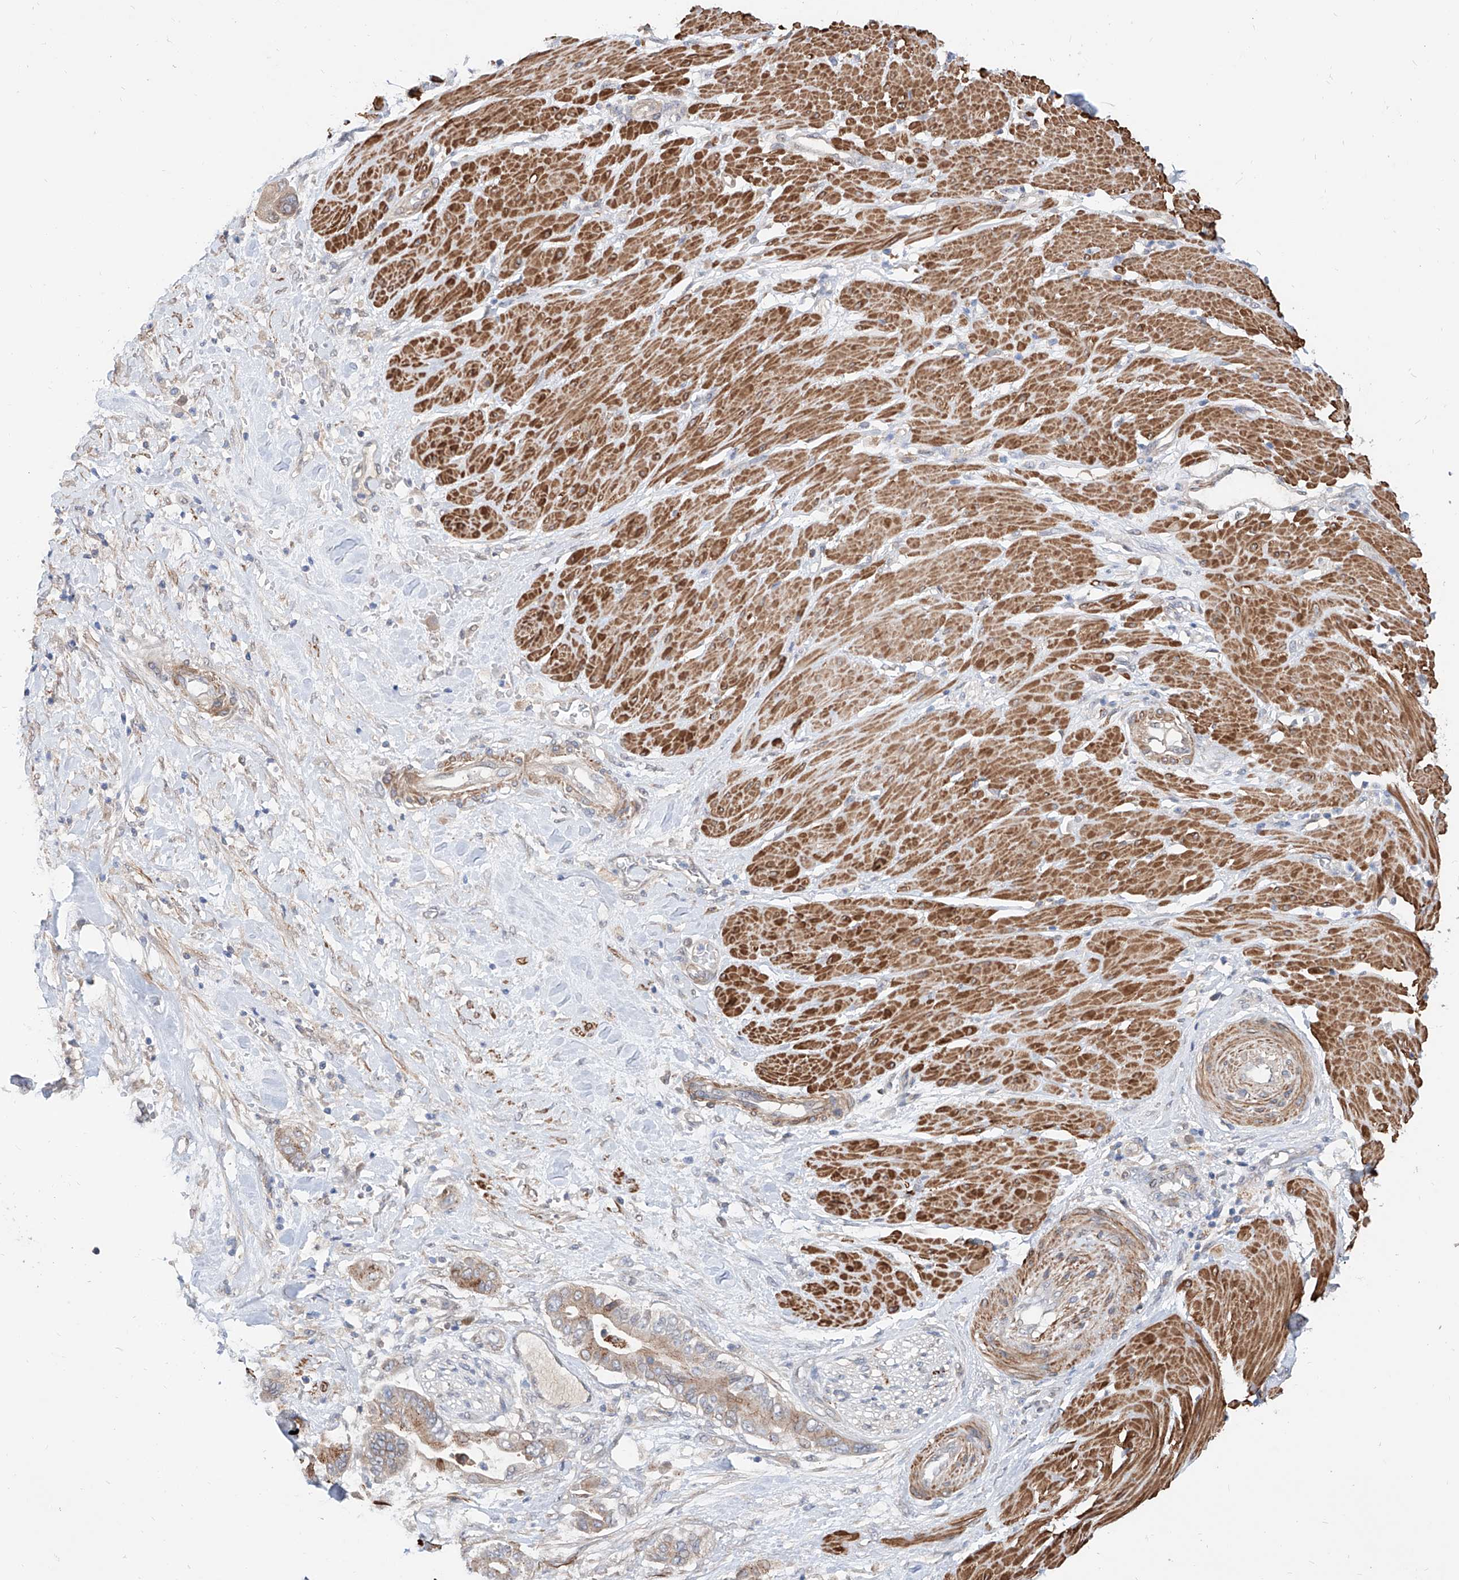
{"staining": {"intensity": "weak", "quantity": ">75%", "location": "cytoplasmic/membranous"}, "tissue": "pancreatic cancer", "cell_type": "Tumor cells", "image_type": "cancer", "snomed": [{"axis": "morphology", "description": "Adenocarcinoma, NOS"}, {"axis": "topography", "description": "Pancreas"}], "caption": "DAB (3,3'-diaminobenzidine) immunohistochemical staining of adenocarcinoma (pancreatic) exhibits weak cytoplasmic/membranous protein positivity in approximately >75% of tumor cells.", "gene": "MAGEE2", "patient": {"sex": "male", "age": 68}}